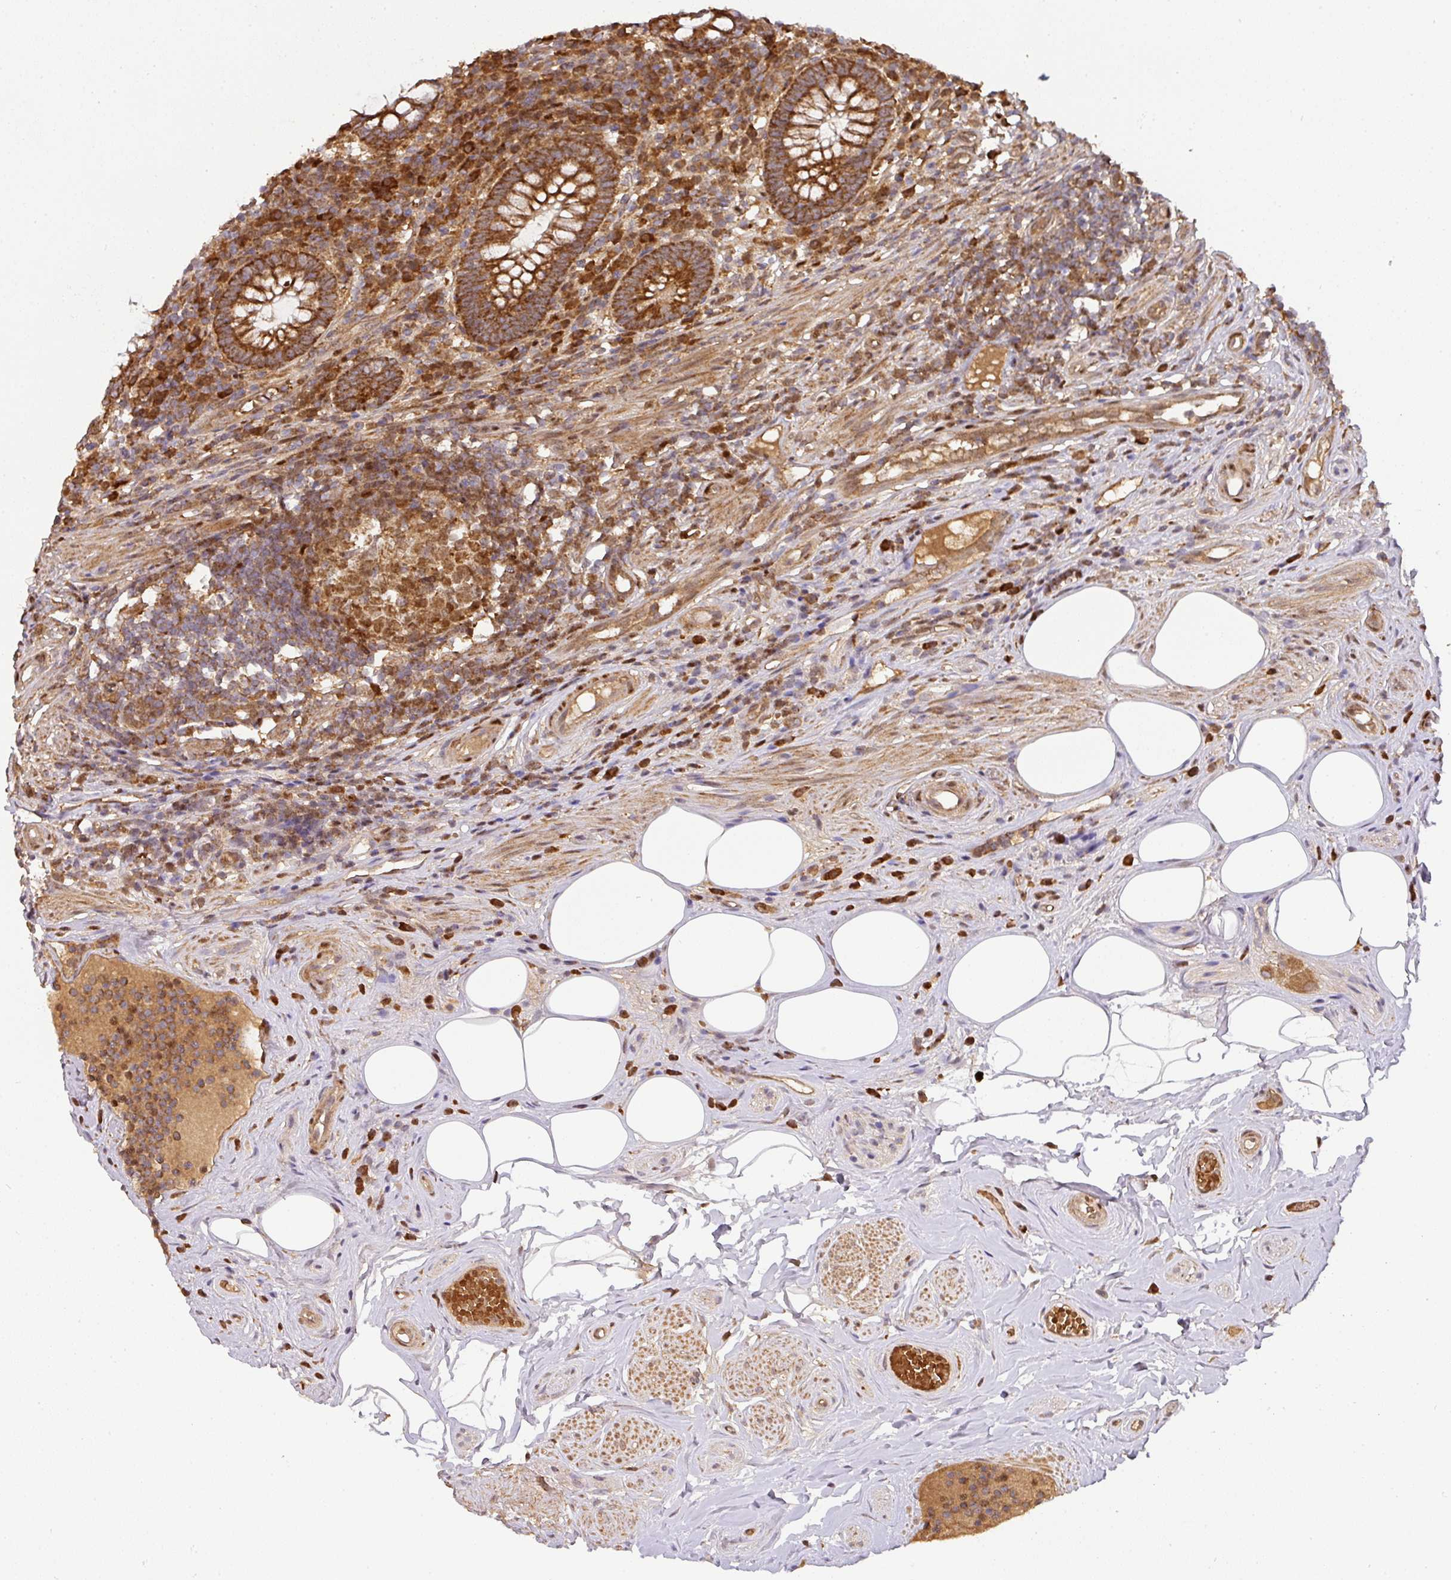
{"staining": {"intensity": "strong", "quantity": ">75%", "location": "cytoplasmic/membranous"}, "tissue": "appendix", "cell_type": "Glandular cells", "image_type": "normal", "snomed": [{"axis": "morphology", "description": "Normal tissue, NOS"}, {"axis": "topography", "description": "Appendix"}], "caption": "Protein staining shows strong cytoplasmic/membranous positivity in approximately >75% of glandular cells in benign appendix.", "gene": "MALSU1", "patient": {"sex": "female", "age": 56}}